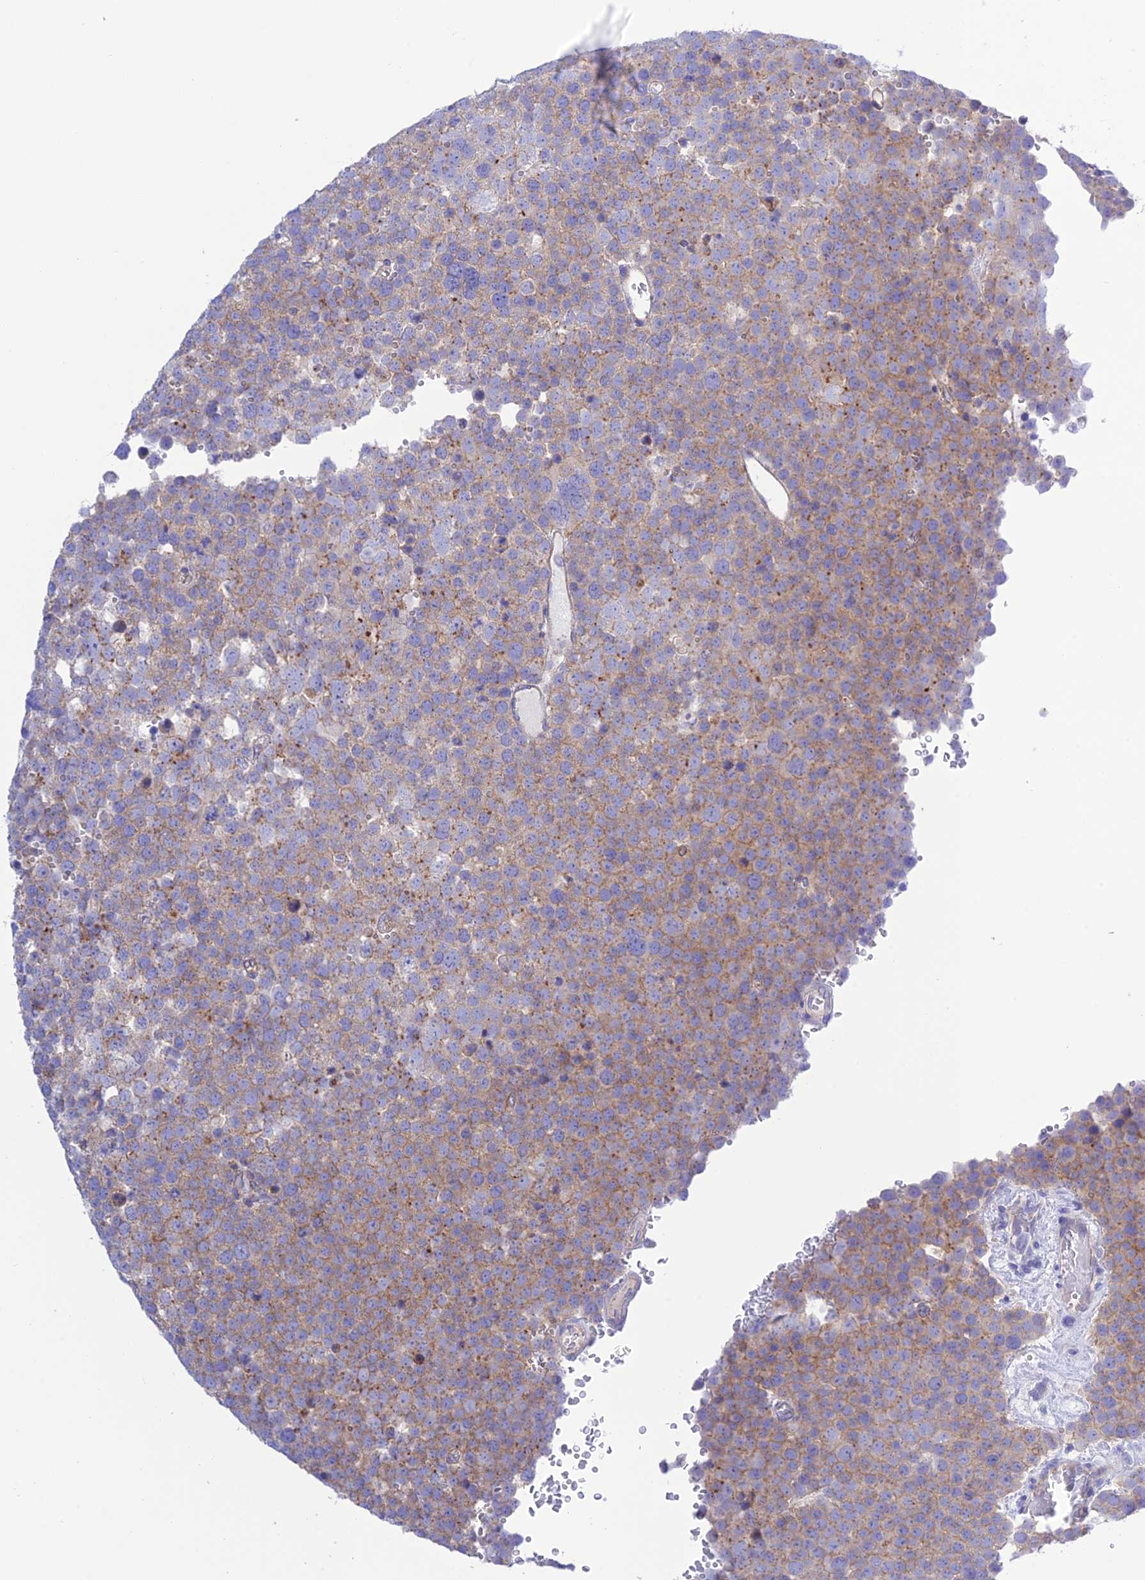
{"staining": {"intensity": "moderate", "quantity": "25%-75%", "location": "cytoplasmic/membranous"}, "tissue": "testis cancer", "cell_type": "Tumor cells", "image_type": "cancer", "snomed": [{"axis": "morphology", "description": "Seminoma, NOS"}, {"axis": "topography", "description": "Testis"}], "caption": "Protein positivity by immunohistochemistry (IHC) reveals moderate cytoplasmic/membranous expression in approximately 25%-75% of tumor cells in seminoma (testis). Nuclei are stained in blue.", "gene": "CHSY3", "patient": {"sex": "male", "age": 71}}